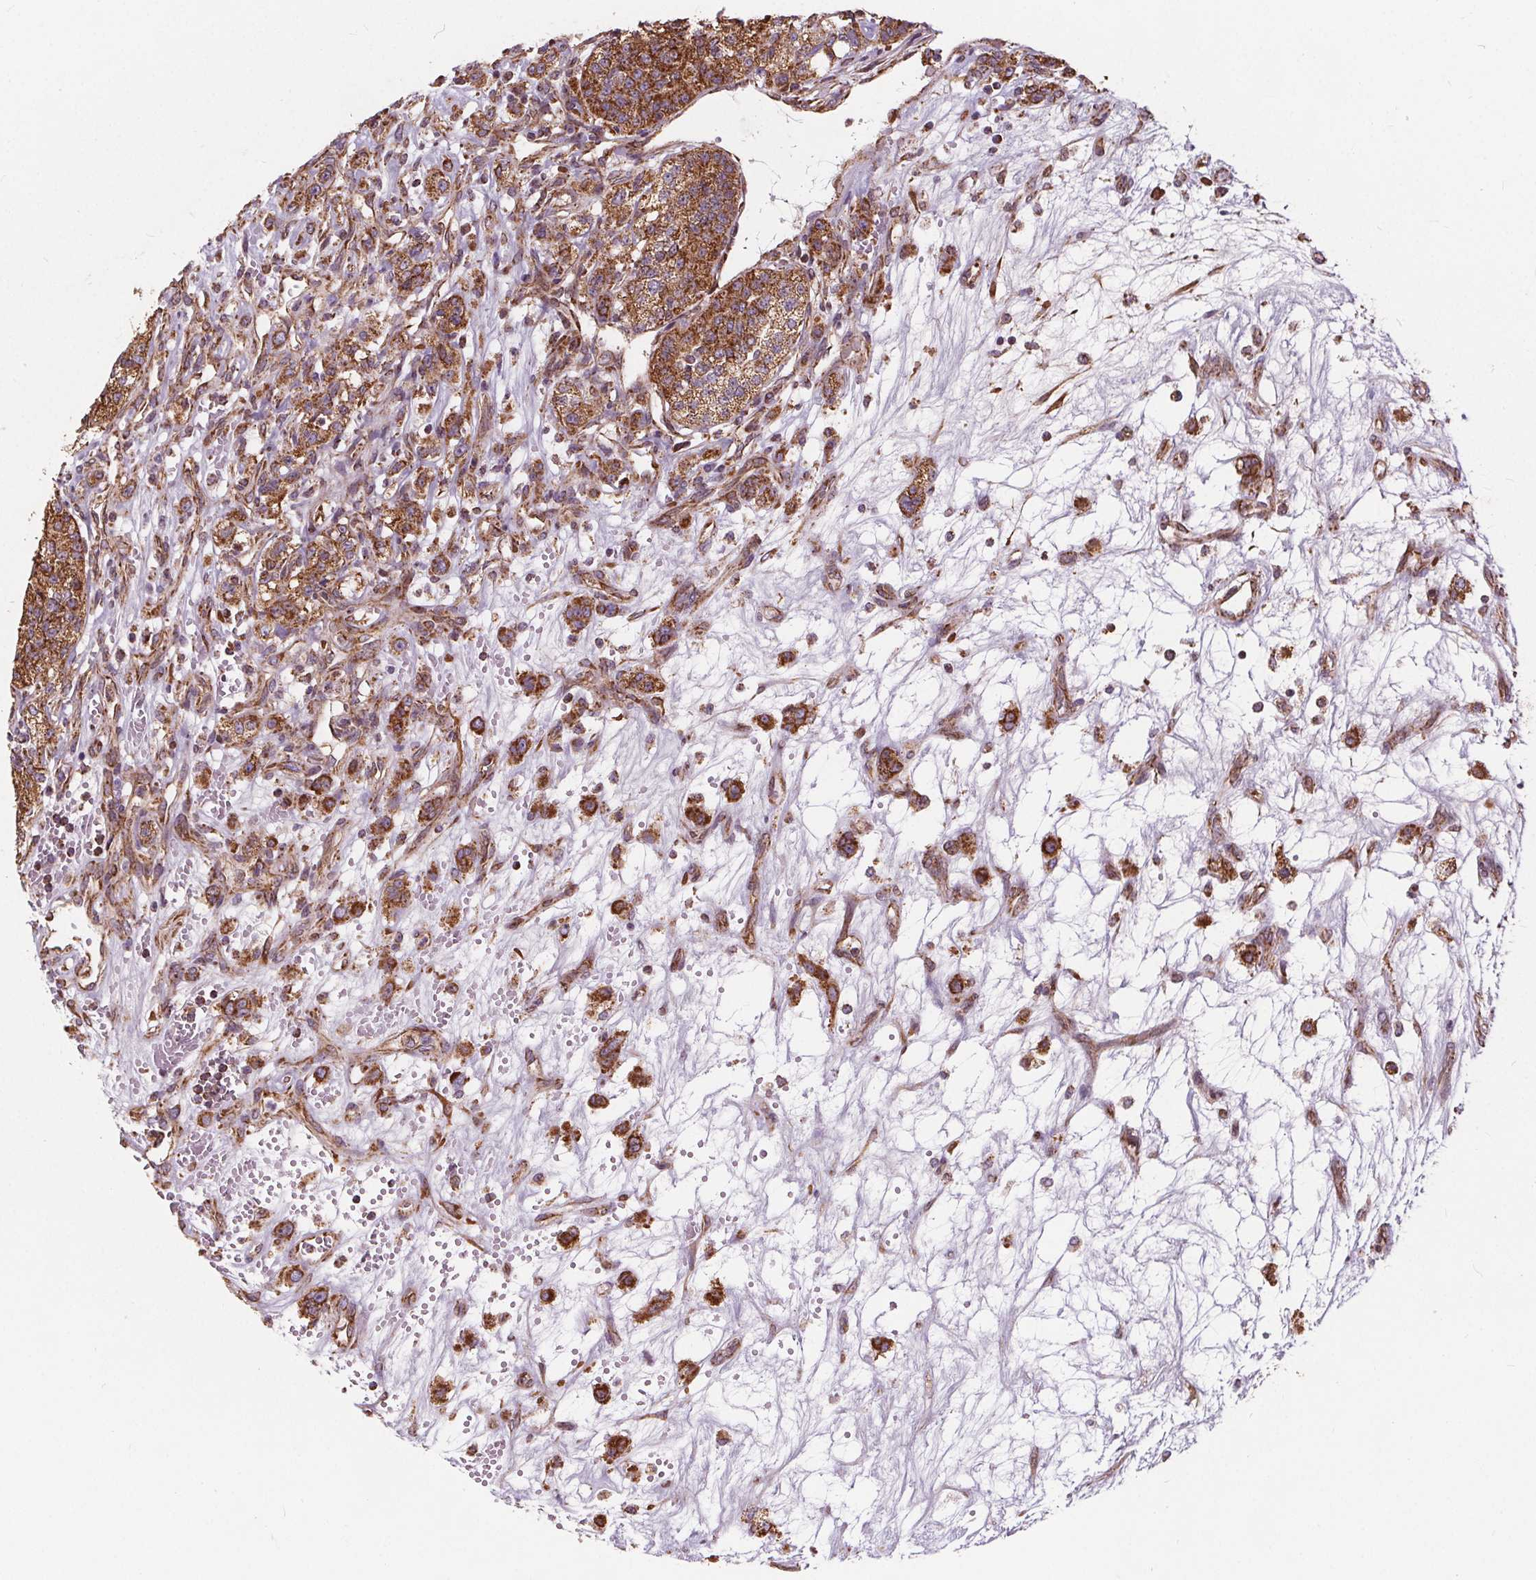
{"staining": {"intensity": "strong", "quantity": ">75%", "location": "cytoplasmic/membranous"}, "tissue": "renal cancer", "cell_type": "Tumor cells", "image_type": "cancer", "snomed": [{"axis": "morphology", "description": "Adenocarcinoma, NOS"}, {"axis": "topography", "description": "Kidney"}], "caption": "Tumor cells reveal high levels of strong cytoplasmic/membranous expression in about >75% of cells in human renal cancer.", "gene": "PLSCR3", "patient": {"sex": "female", "age": 63}}